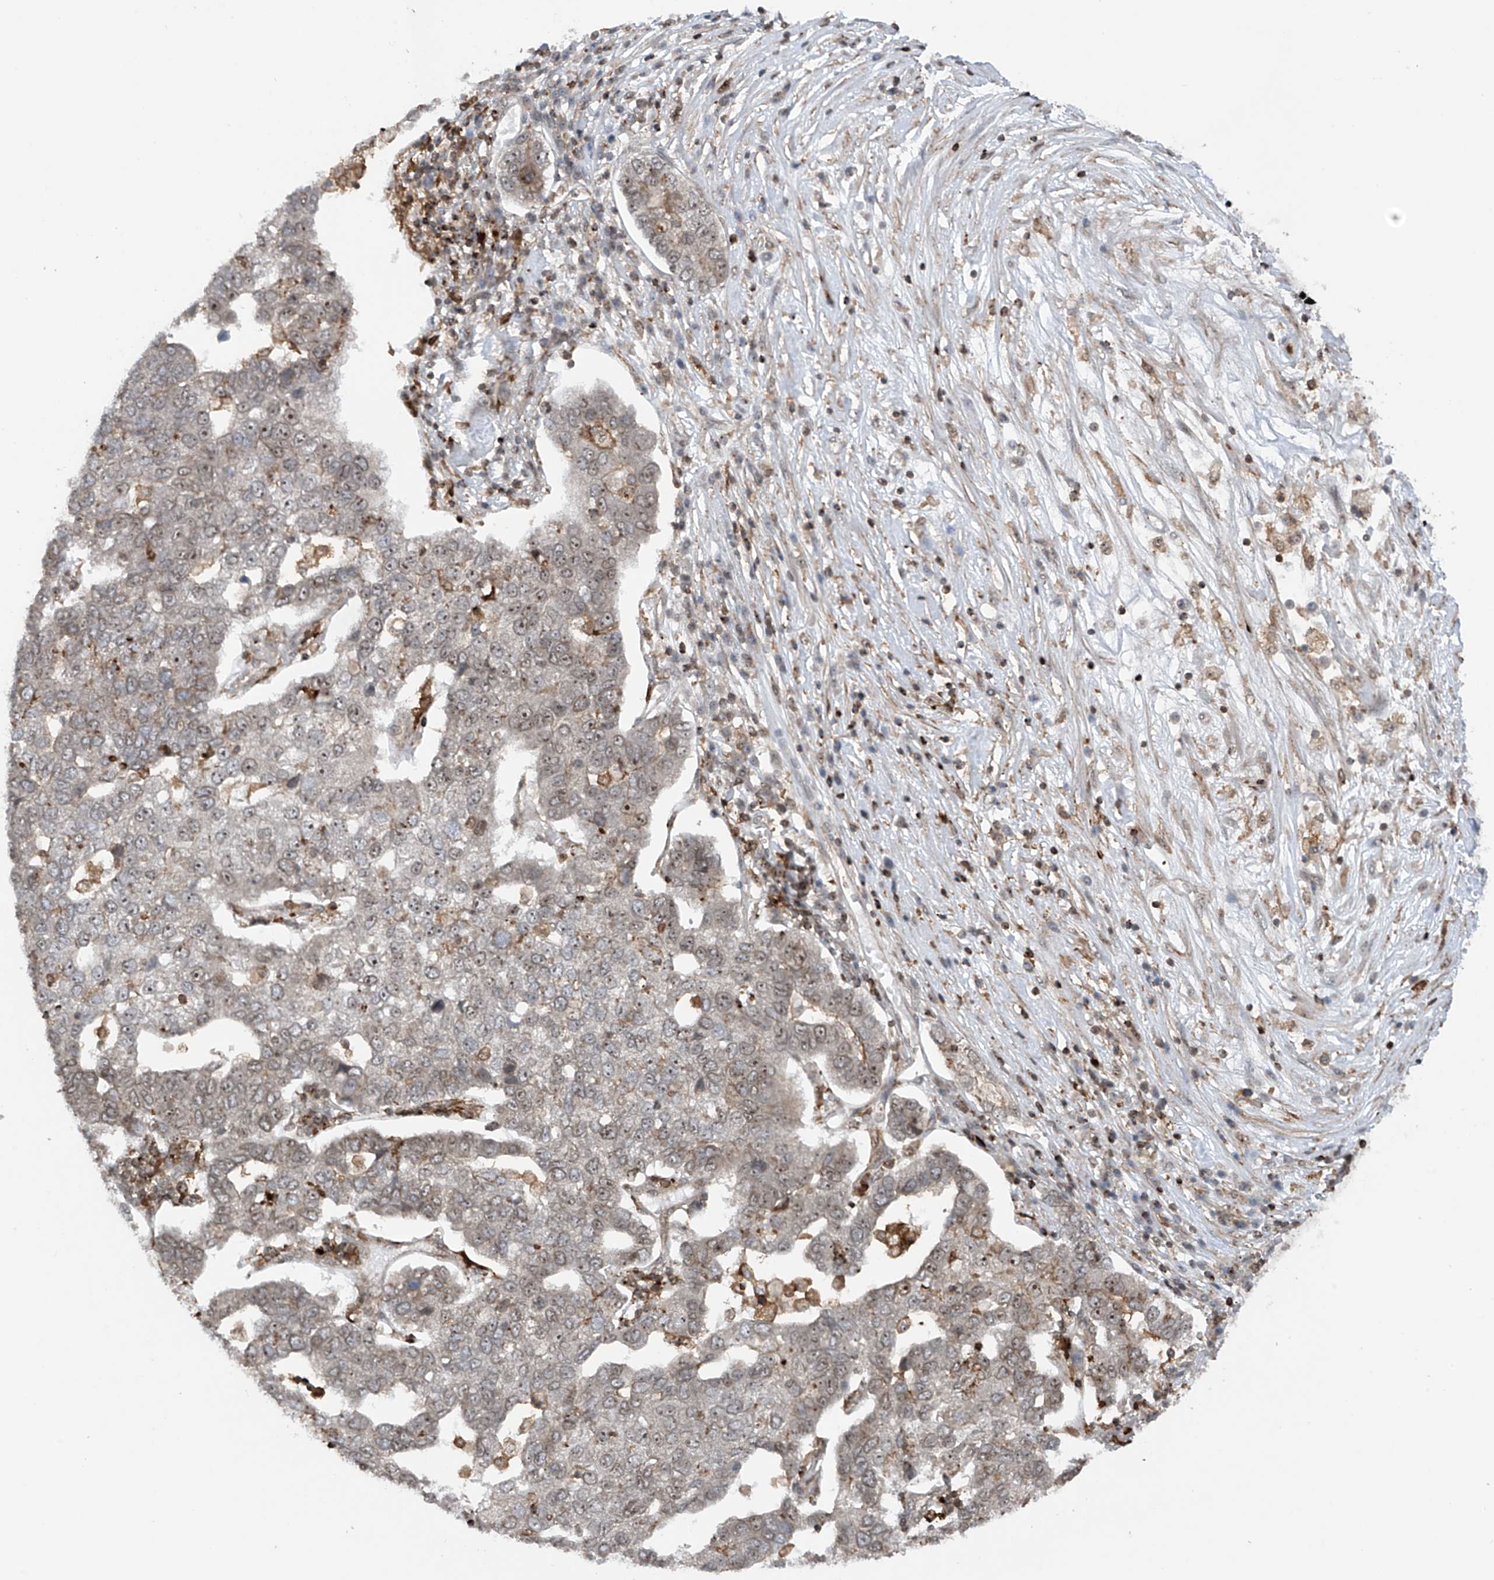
{"staining": {"intensity": "weak", "quantity": "25%-75%", "location": "nuclear"}, "tissue": "pancreatic cancer", "cell_type": "Tumor cells", "image_type": "cancer", "snomed": [{"axis": "morphology", "description": "Adenocarcinoma, NOS"}, {"axis": "topography", "description": "Pancreas"}], "caption": "Protein staining by IHC reveals weak nuclear expression in approximately 25%-75% of tumor cells in adenocarcinoma (pancreatic).", "gene": "REPIN1", "patient": {"sex": "female", "age": 61}}